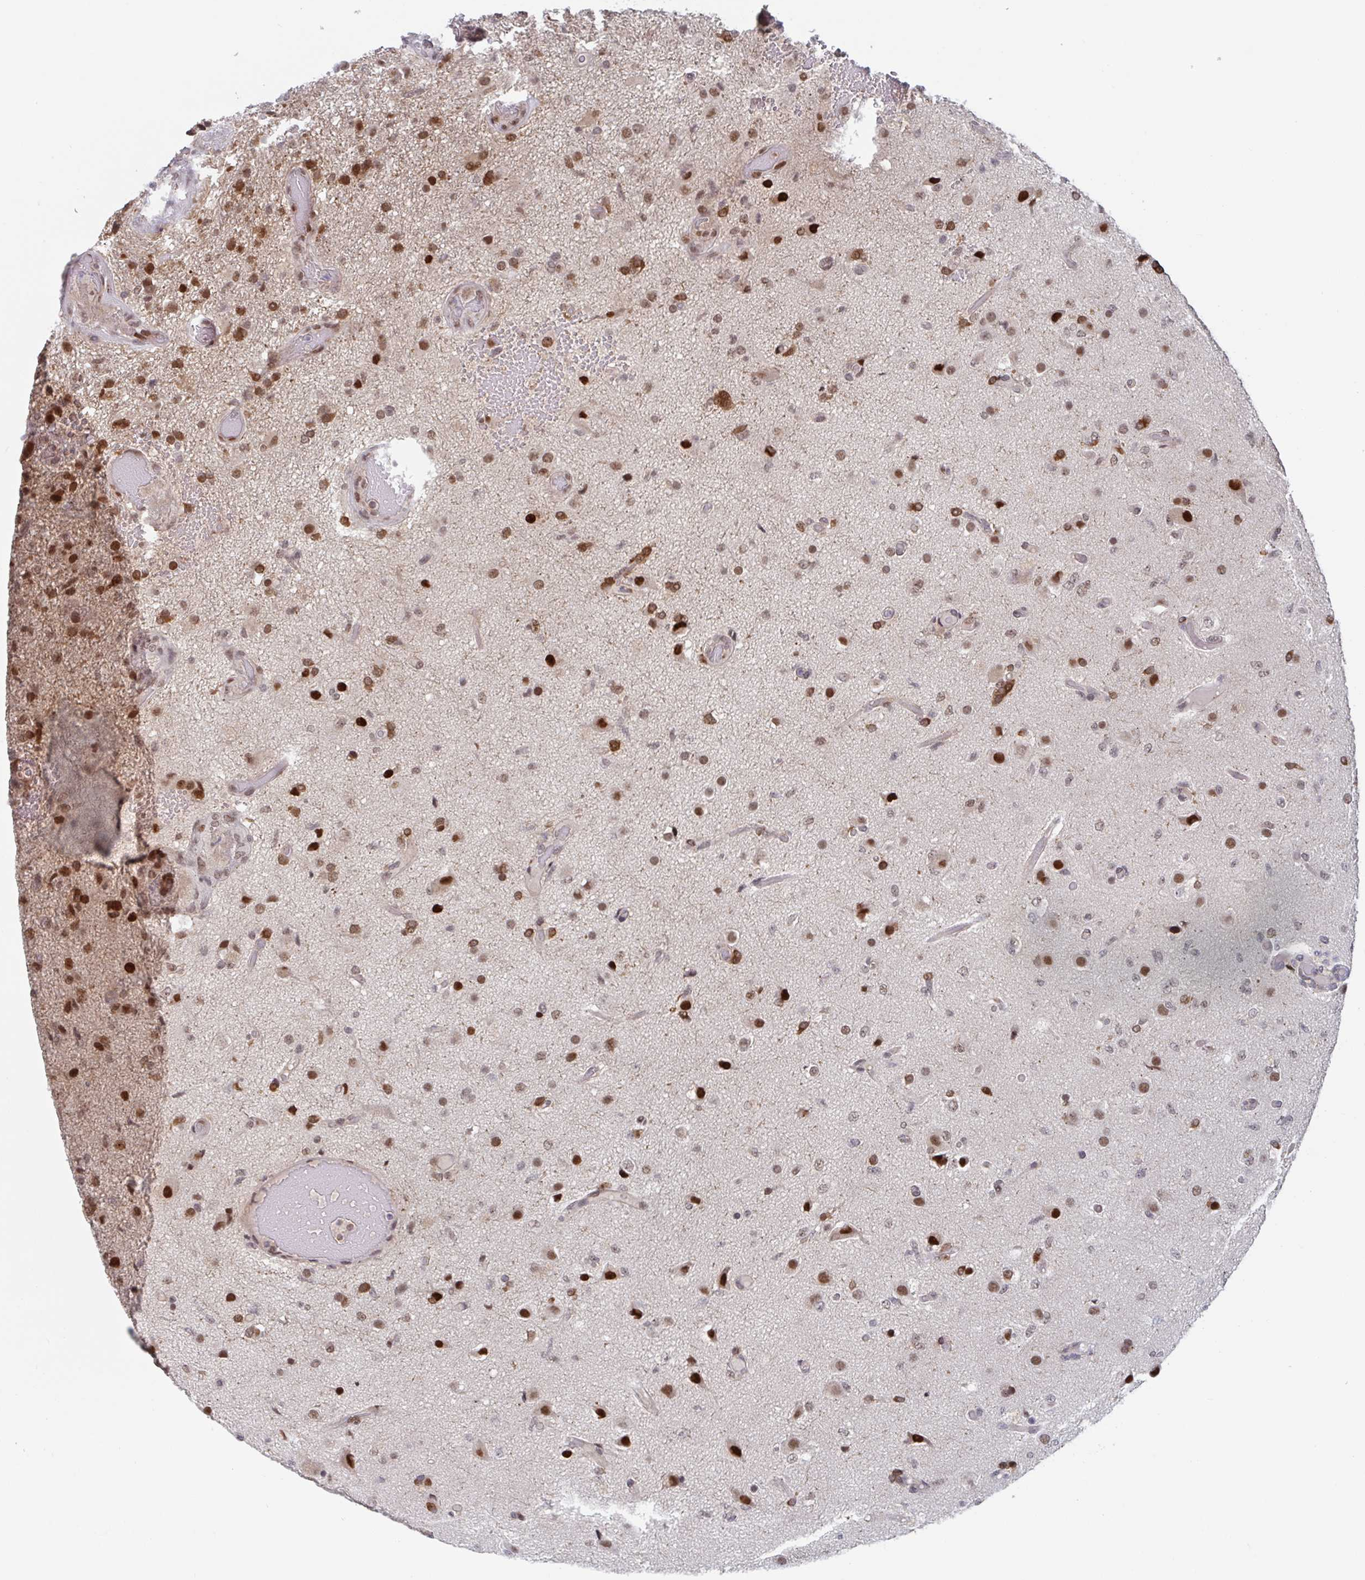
{"staining": {"intensity": "moderate", "quantity": ">75%", "location": "nuclear"}, "tissue": "glioma", "cell_type": "Tumor cells", "image_type": "cancer", "snomed": [{"axis": "morphology", "description": "Glioma, malignant, High grade"}, {"axis": "topography", "description": "Brain"}], "caption": "Moderate nuclear expression is seen in about >75% of tumor cells in malignant glioma (high-grade). (DAB (3,3'-diaminobenzidine) IHC with brightfield microscopy, high magnification).", "gene": "RNF212", "patient": {"sex": "female", "age": 74}}